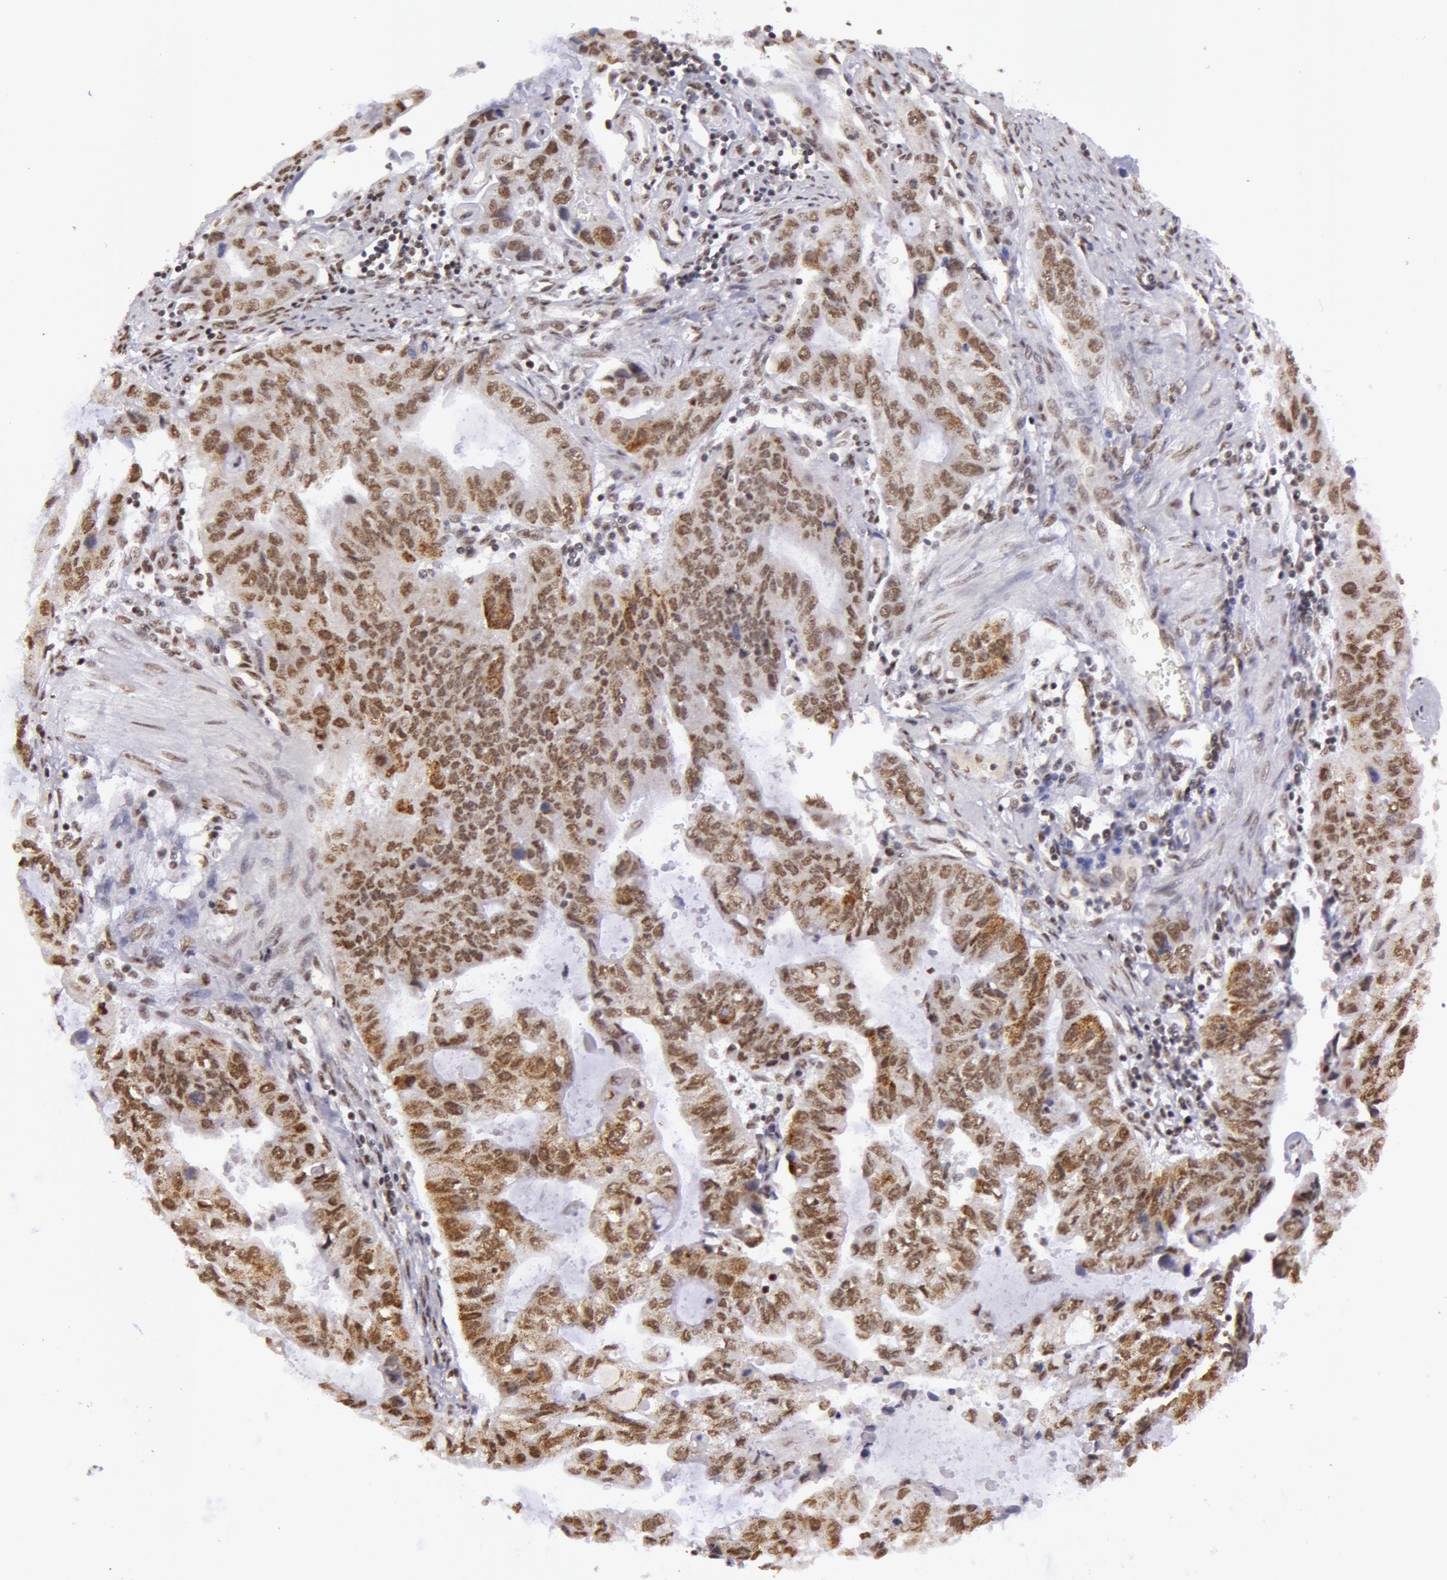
{"staining": {"intensity": "moderate", "quantity": "25%-75%", "location": "cytoplasmic/membranous,nuclear"}, "tissue": "stomach cancer", "cell_type": "Tumor cells", "image_type": "cancer", "snomed": [{"axis": "morphology", "description": "Adenocarcinoma, NOS"}, {"axis": "topography", "description": "Stomach, upper"}], "caption": "The image shows immunohistochemical staining of stomach cancer (adenocarcinoma). There is moderate cytoplasmic/membranous and nuclear staining is identified in approximately 25%-75% of tumor cells. (IHC, brightfield microscopy, high magnification).", "gene": "VRTN", "patient": {"sex": "female", "age": 52}}